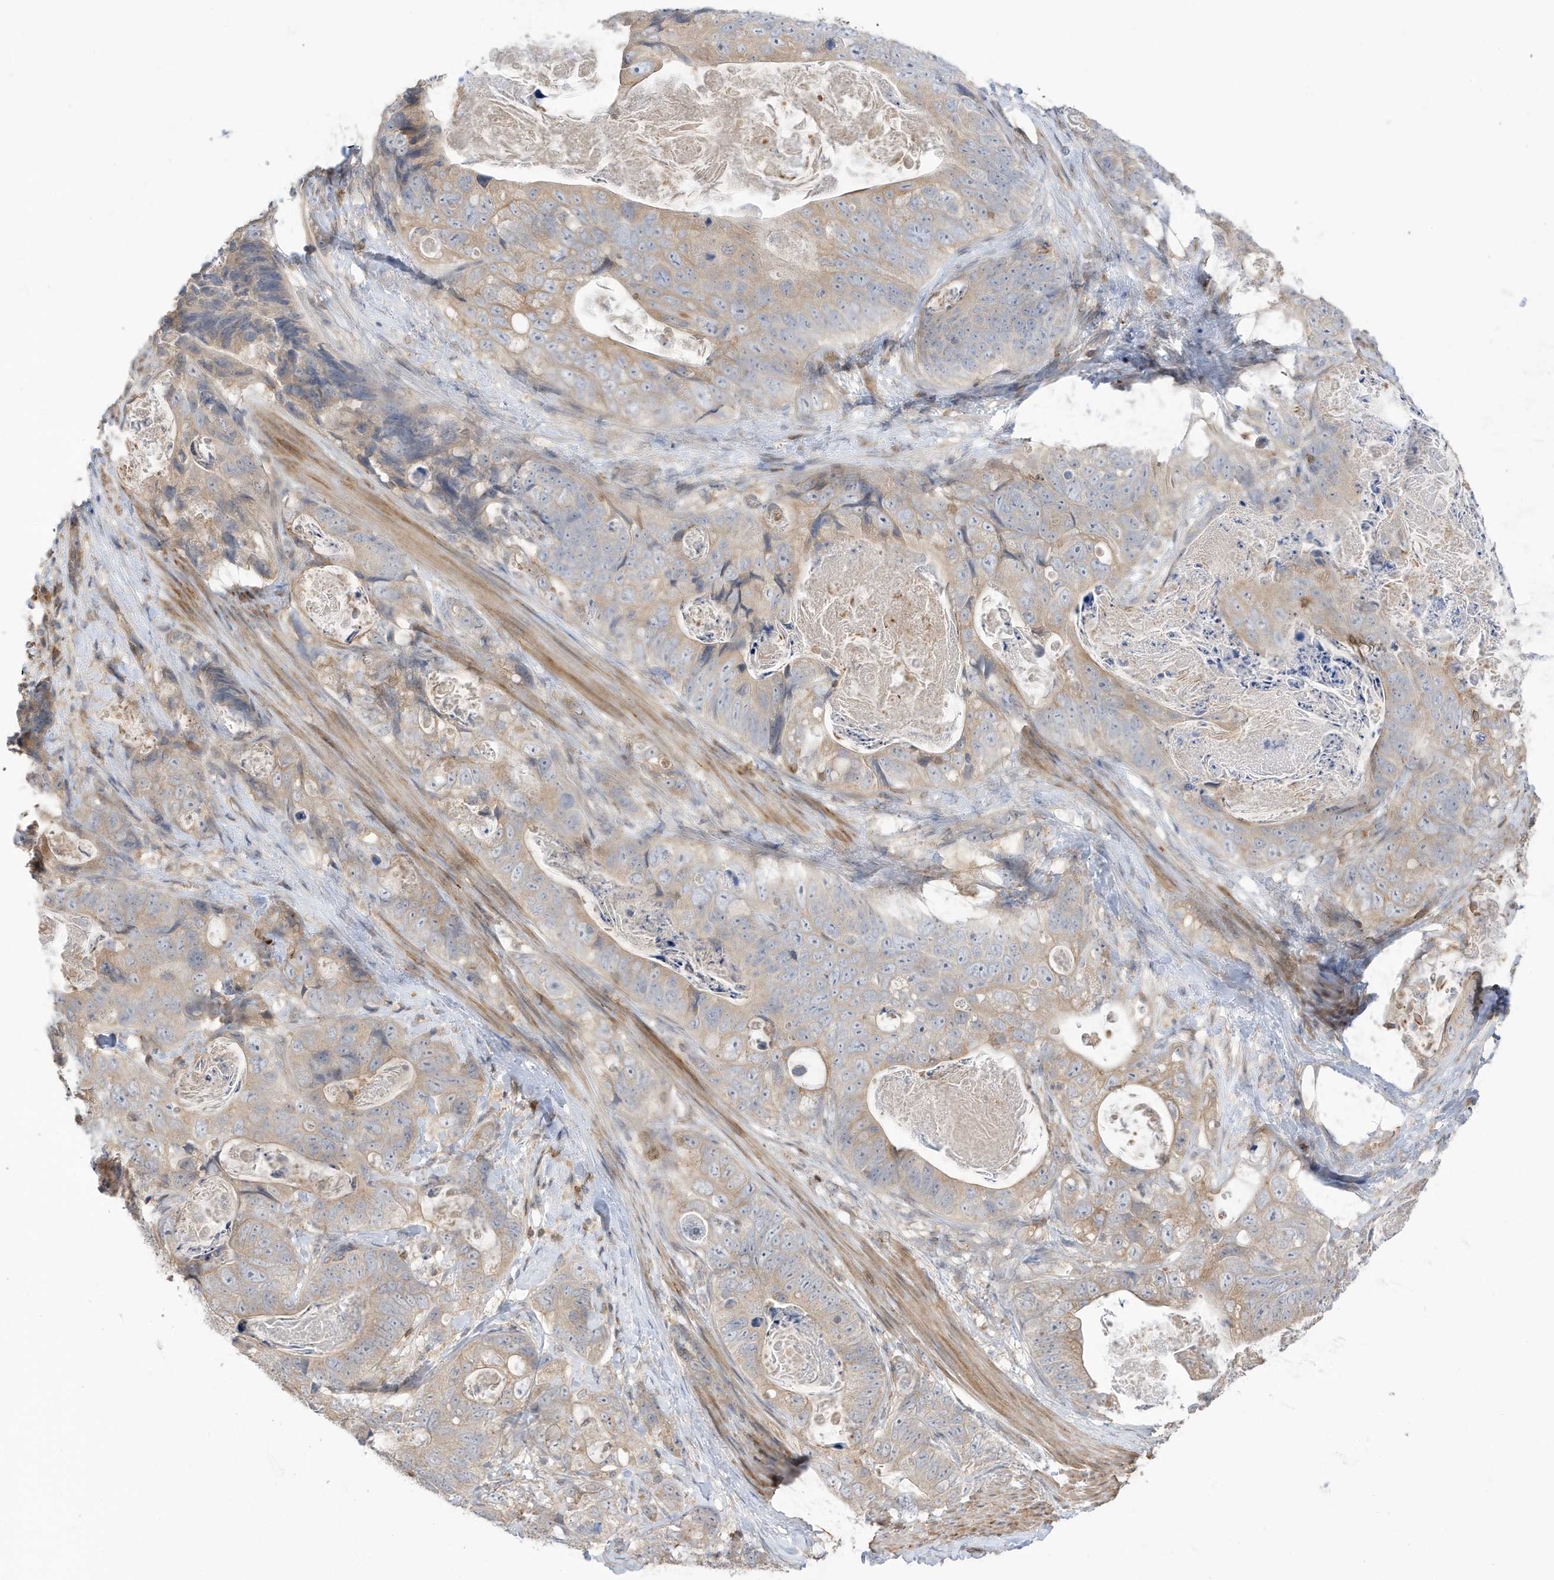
{"staining": {"intensity": "weak", "quantity": "25%-75%", "location": "cytoplasmic/membranous"}, "tissue": "stomach cancer", "cell_type": "Tumor cells", "image_type": "cancer", "snomed": [{"axis": "morphology", "description": "Normal tissue, NOS"}, {"axis": "morphology", "description": "Adenocarcinoma, NOS"}, {"axis": "topography", "description": "Stomach"}], "caption": "Stomach cancer tissue reveals weak cytoplasmic/membranous staining in approximately 25%-75% of tumor cells, visualized by immunohistochemistry.", "gene": "TAB3", "patient": {"sex": "female", "age": 89}}